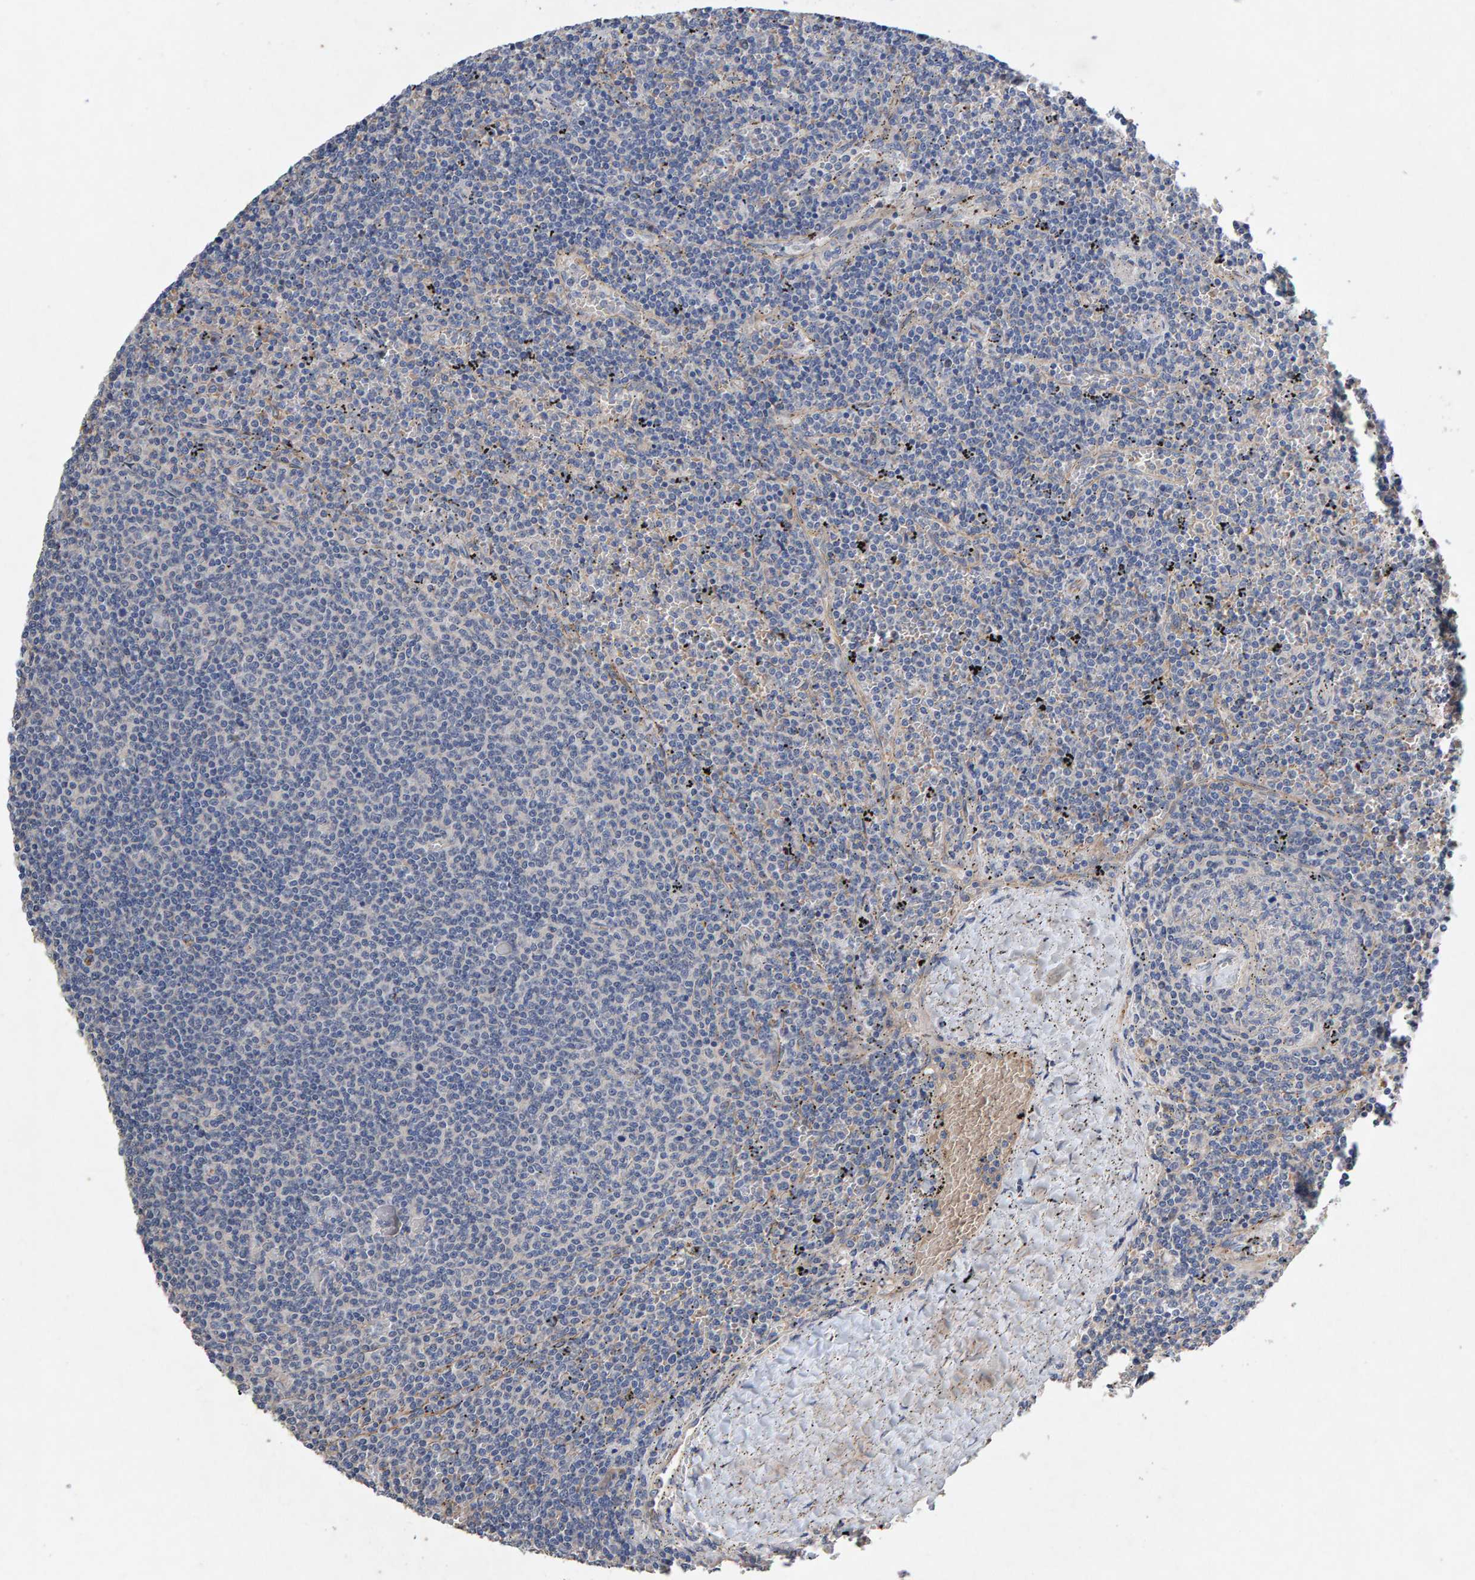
{"staining": {"intensity": "negative", "quantity": "none", "location": "none"}, "tissue": "lymphoma", "cell_type": "Tumor cells", "image_type": "cancer", "snomed": [{"axis": "morphology", "description": "Malignant lymphoma, non-Hodgkin's type, Low grade"}, {"axis": "topography", "description": "Spleen"}], "caption": "DAB (3,3'-diaminobenzidine) immunohistochemical staining of human malignant lymphoma, non-Hodgkin's type (low-grade) shows no significant expression in tumor cells.", "gene": "EFR3A", "patient": {"sex": "female", "age": 50}}